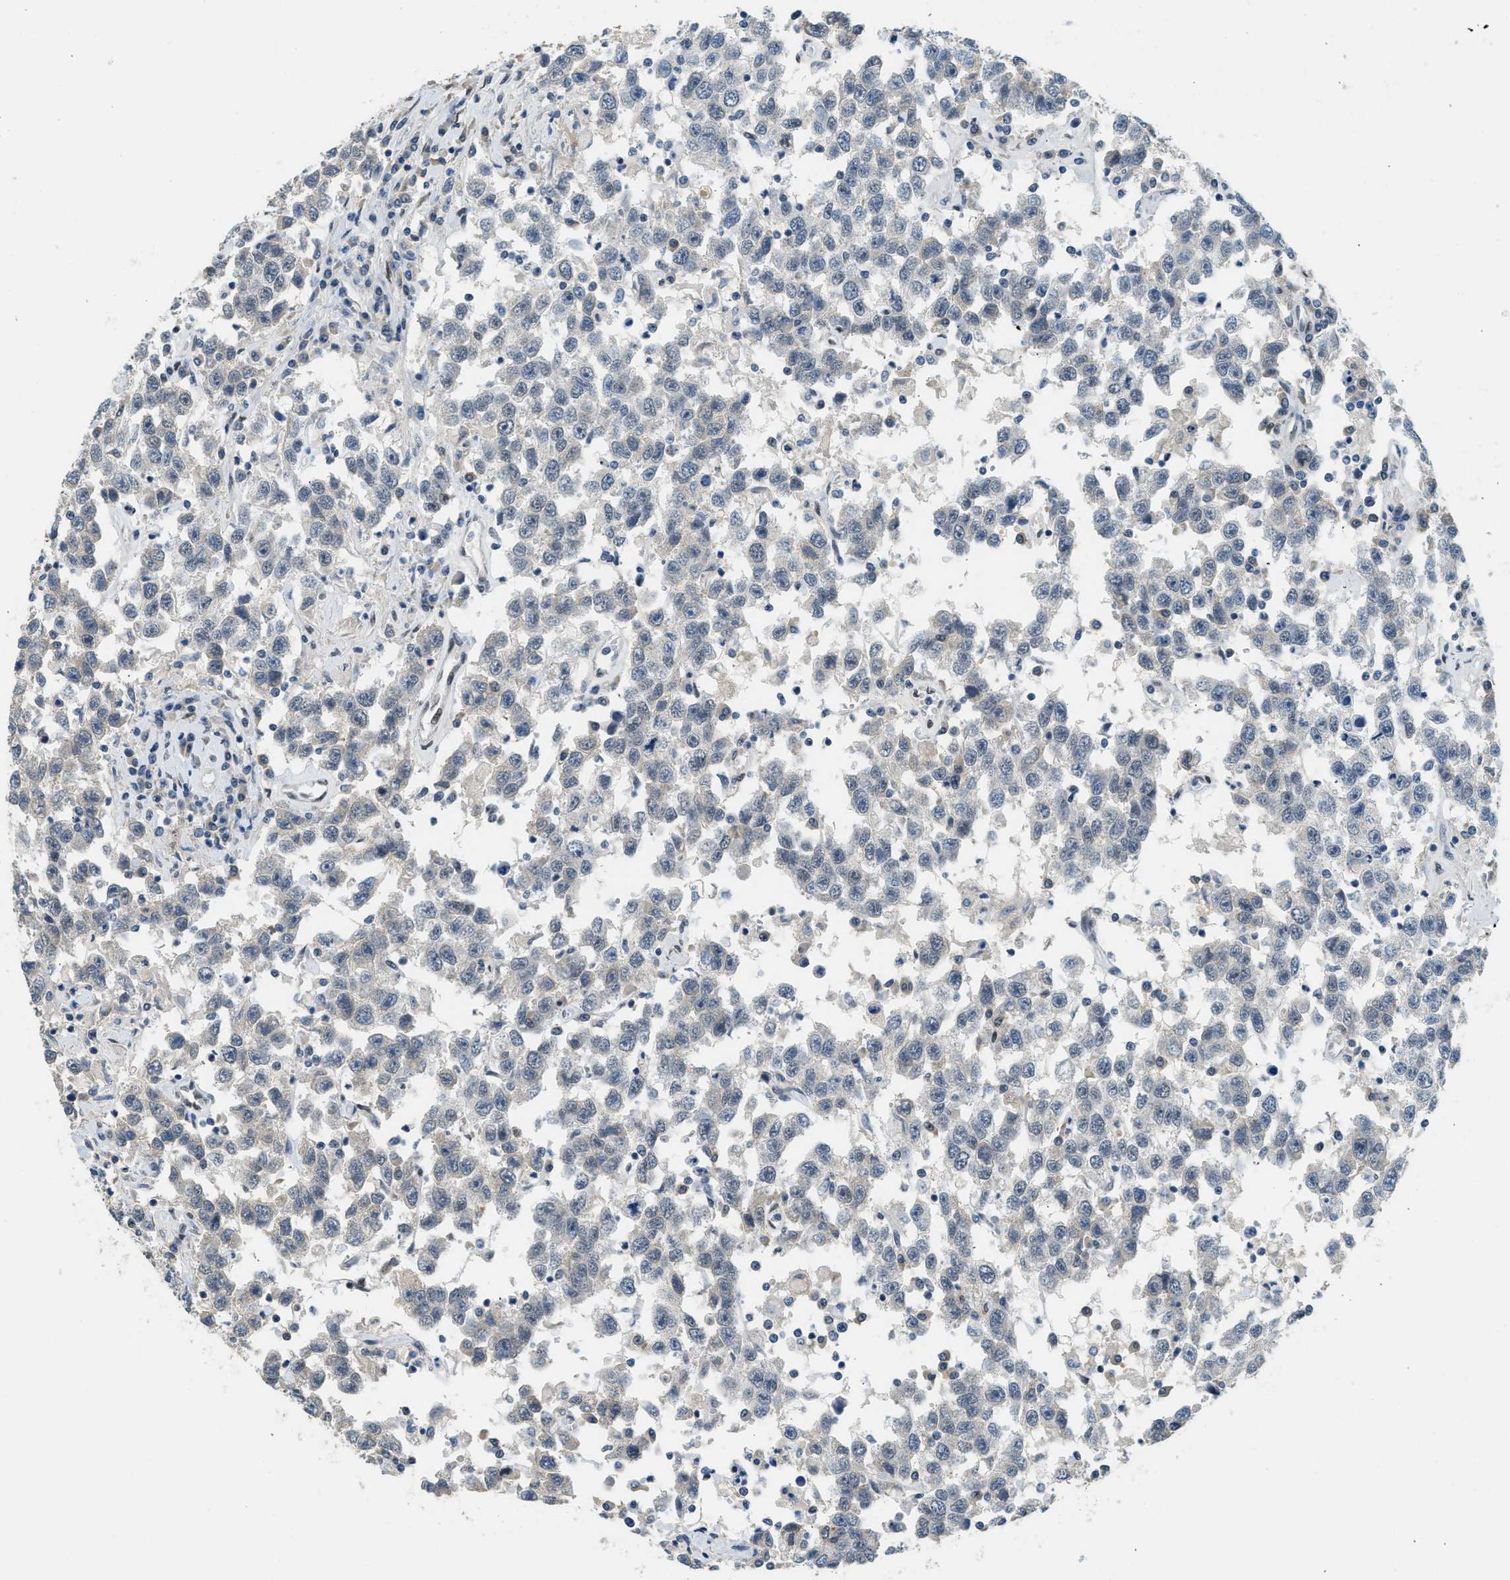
{"staining": {"intensity": "negative", "quantity": "none", "location": "none"}, "tissue": "testis cancer", "cell_type": "Tumor cells", "image_type": "cancer", "snomed": [{"axis": "morphology", "description": "Seminoma, NOS"}, {"axis": "topography", "description": "Testis"}], "caption": "Photomicrograph shows no significant protein expression in tumor cells of seminoma (testis). Nuclei are stained in blue.", "gene": "ZBTB20", "patient": {"sex": "male", "age": 41}}